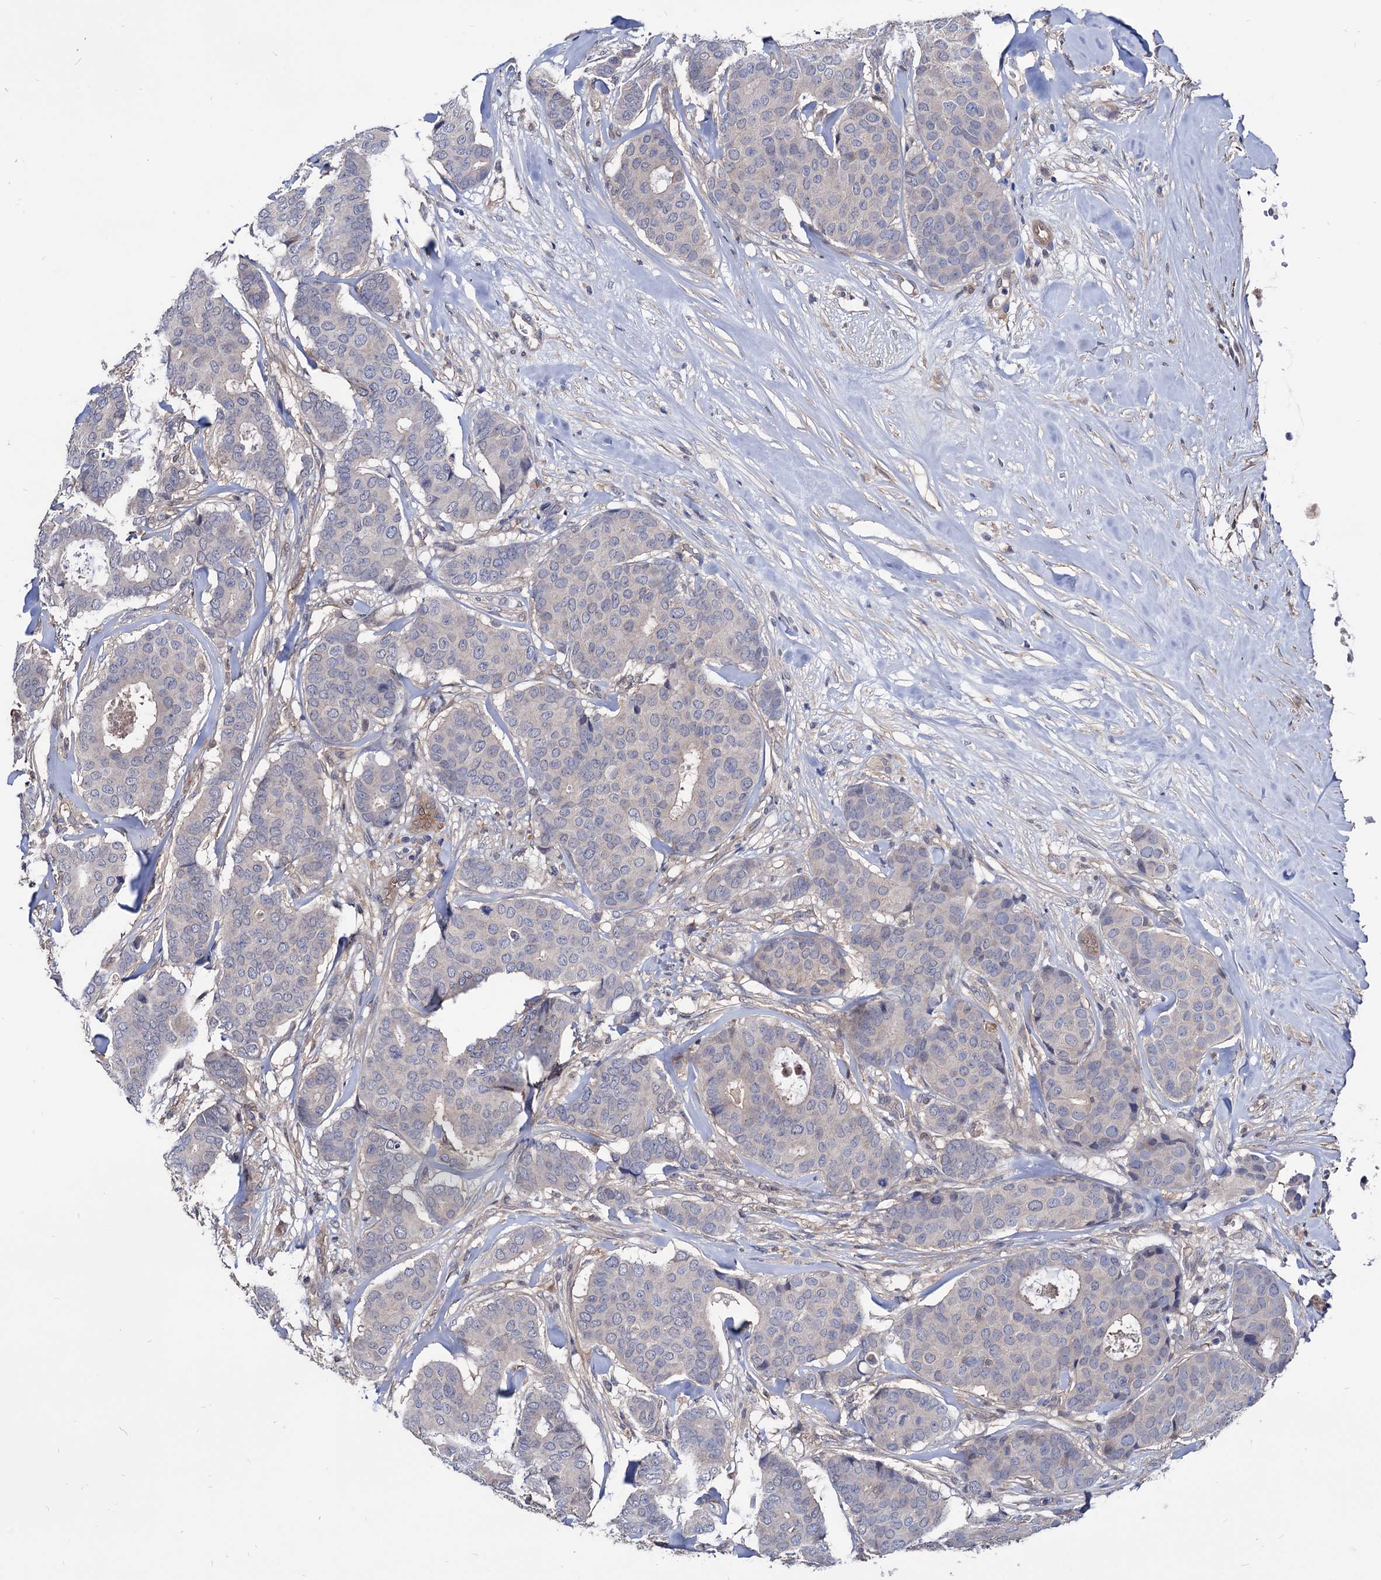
{"staining": {"intensity": "negative", "quantity": "none", "location": "none"}, "tissue": "breast cancer", "cell_type": "Tumor cells", "image_type": "cancer", "snomed": [{"axis": "morphology", "description": "Duct carcinoma"}, {"axis": "topography", "description": "Breast"}], "caption": "Immunohistochemistry (IHC) of breast cancer (infiltrating ductal carcinoma) reveals no positivity in tumor cells. Brightfield microscopy of immunohistochemistry (IHC) stained with DAB (3,3'-diaminobenzidine) (brown) and hematoxylin (blue), captured at high magnification.", "gene": "CPPED1", "patient": {"sex": "female", "age": 75}}